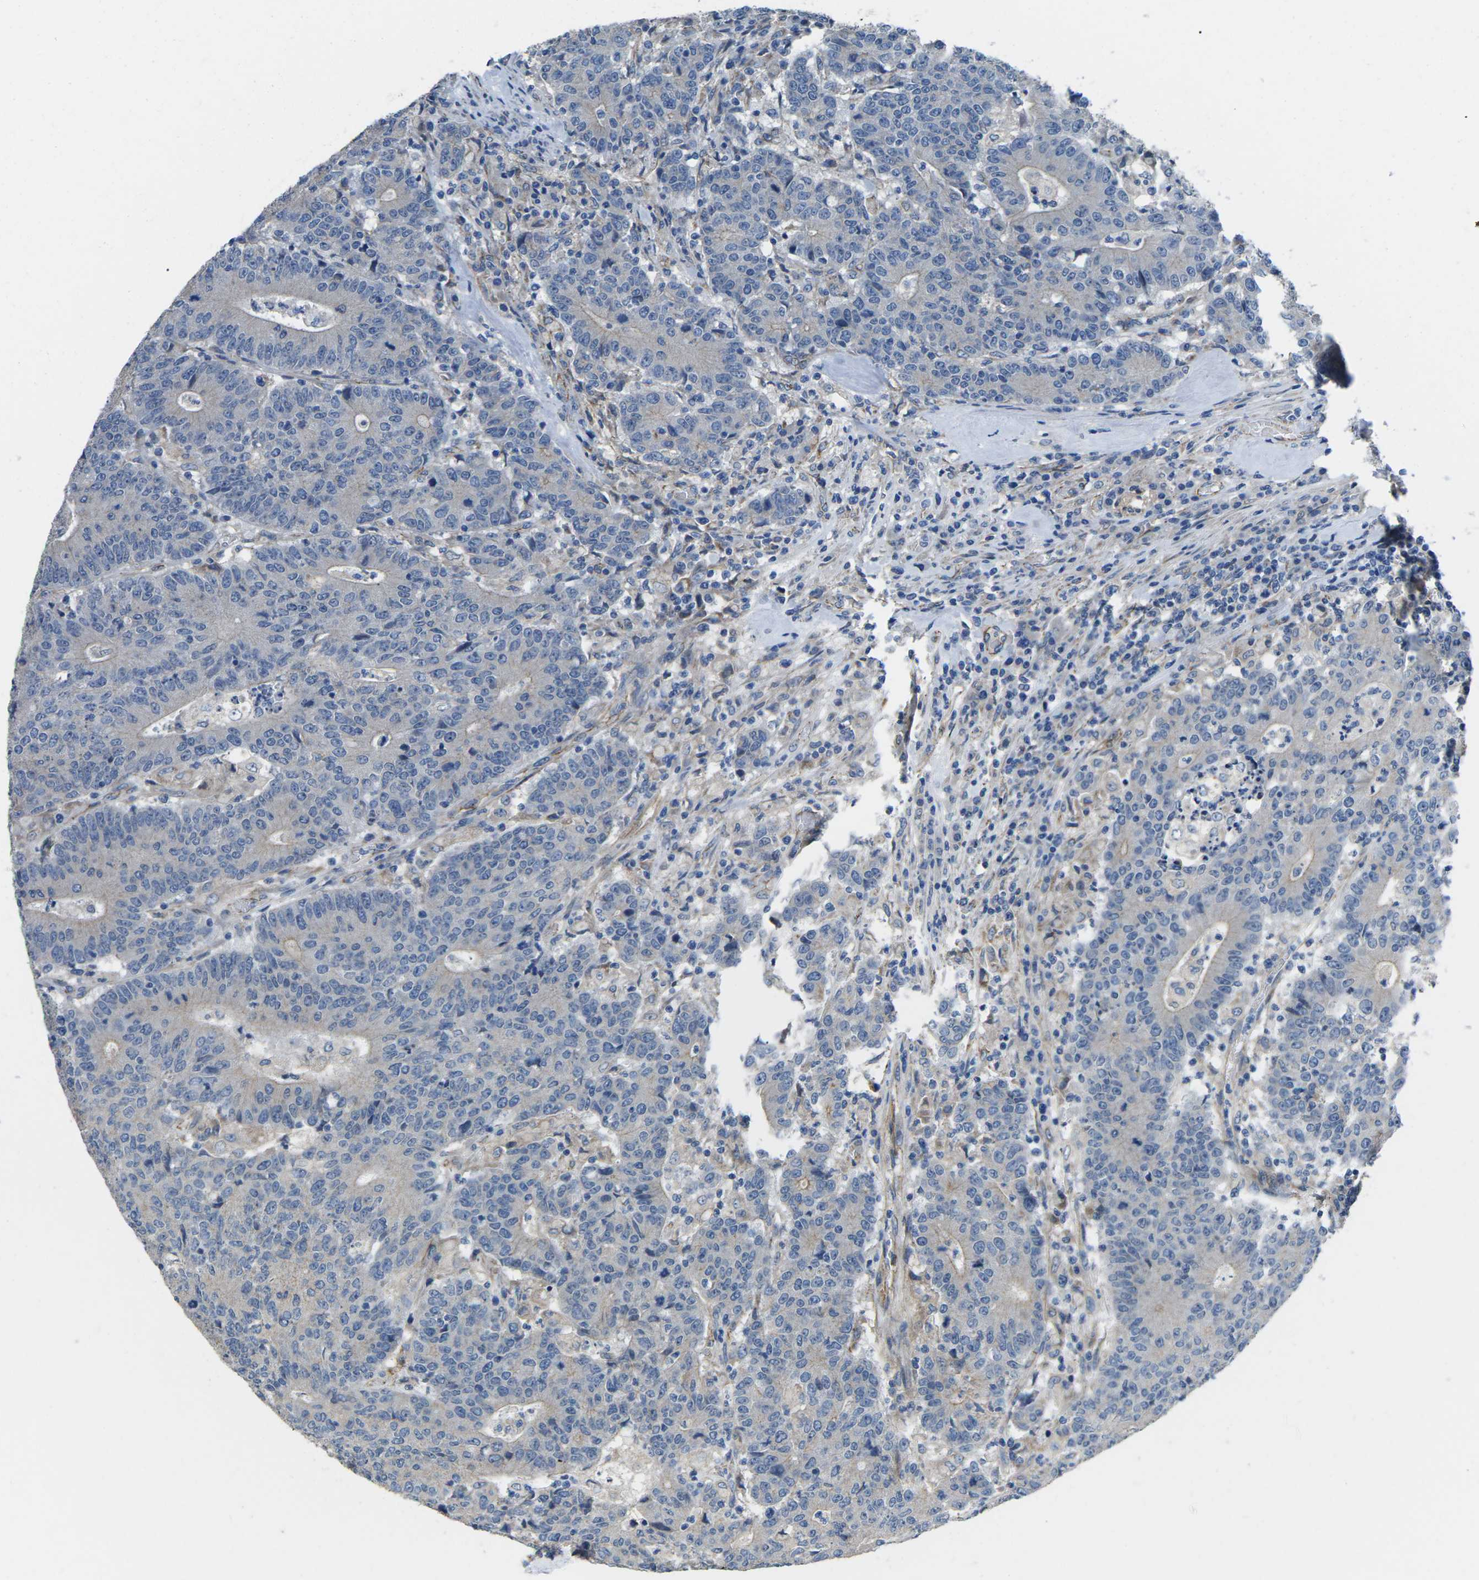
{"staining": {"intensity": "negative", "quantity": "none", "location": "none"}, "tissue": "colorectal cancer", "cell_type": "Tumor cells", "image_type": "cancer", "snomed": [{"axis": "morphology", "description": "Normal tissue, NOS"}, {"axis": "morphology", "description": "Adenocarcinoma, NOS"}, {"axis": "topography", "description": "Colon"}], "caption": "This is an immunohistochemistry micrograph of colorectal cancer (adenocarcinoma). There is no positivity in tumor cells.", "gene": "CTNND1", "patient": {"sex": "female", "age": 75}}